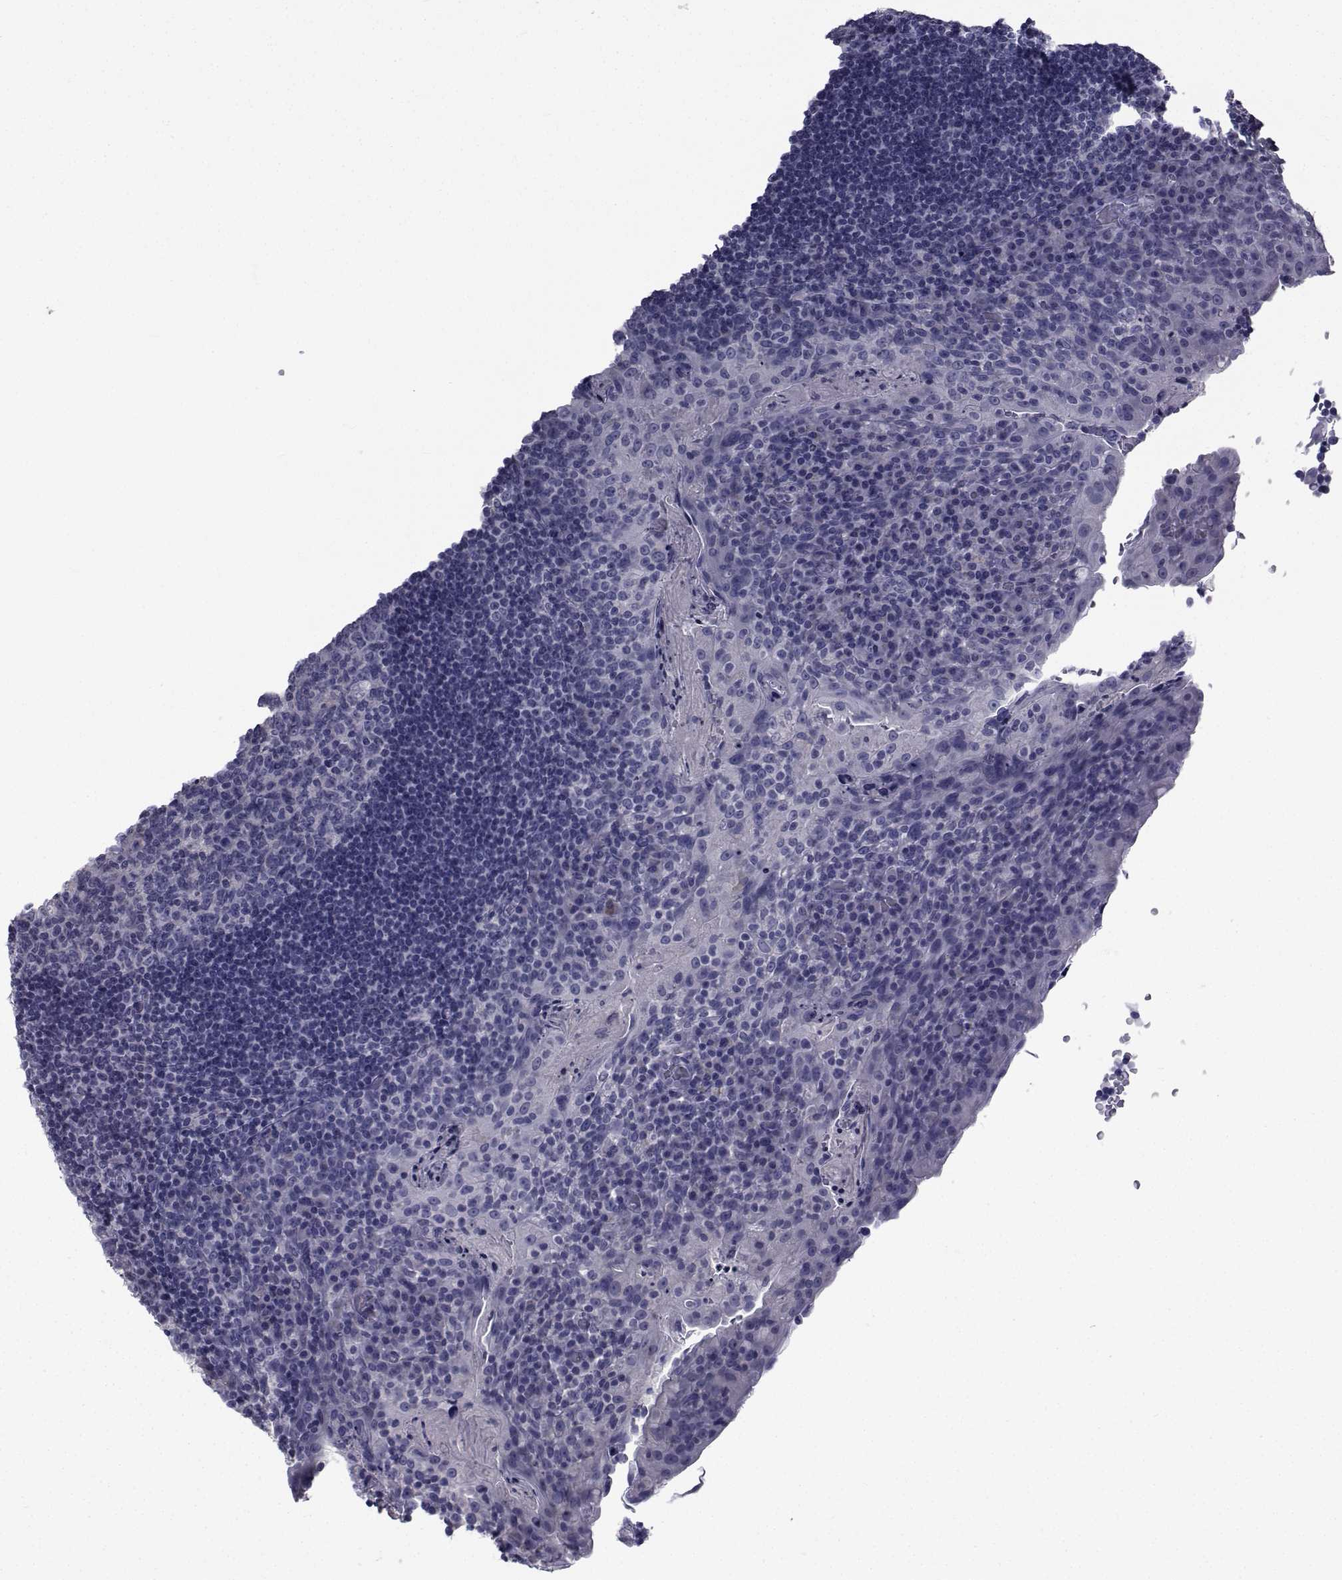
{"staining": {"intensity": "negative", "quantity": "none", "location": "none"}, "tissue": "tonsil", "cell_type": "Germinal center cells", "image_type": "normal", "snomed": [{"axis": "morphology", "description": "Normal tissue, NOS"}, {"axis": "topography", "description": "Tonsil"}], "caption": "The image reveals no significant expression in germinal center cells of tonsil.", "gene": "CHRNA1", "patient": {"sex": "male", "age": 17}}